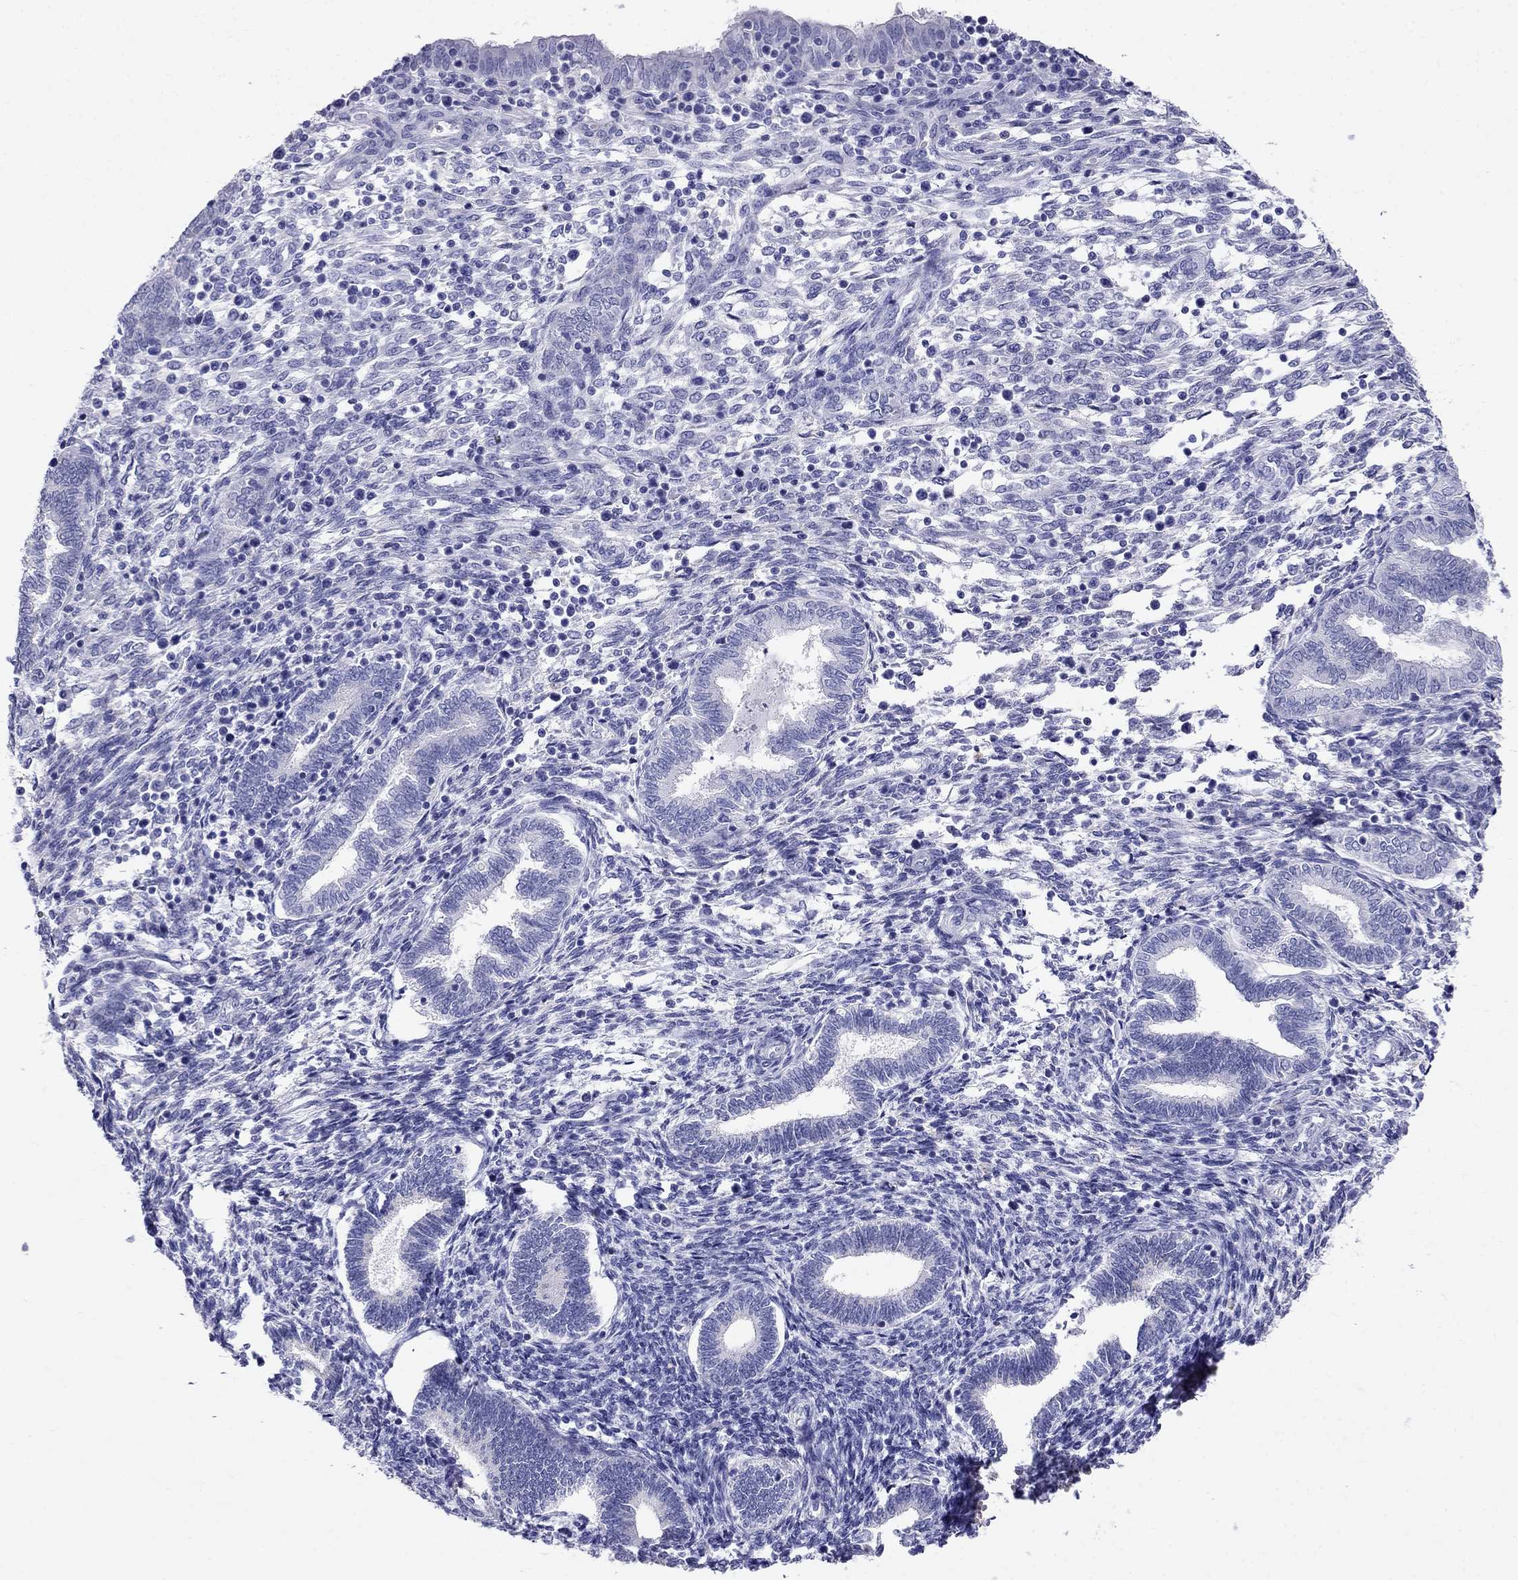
{"staining": {"intensity": "negative", "quantity": "none", "location": "none"}, "tissue": "endometrium", "cell_type": "Cells in endometrial stroma", "image_type": "normal", "snomed": [{"axis": "morphology", "description": "Normal tissue, NOS"}, {"axis": "topography", "description": "Endometrium"}], "caption": "The immunohistochemistry image has no significant staining in cells in endometrial stroma of endometrium.", "gene": "MC5R", "patient": {"sex": "female", "age": 42}}